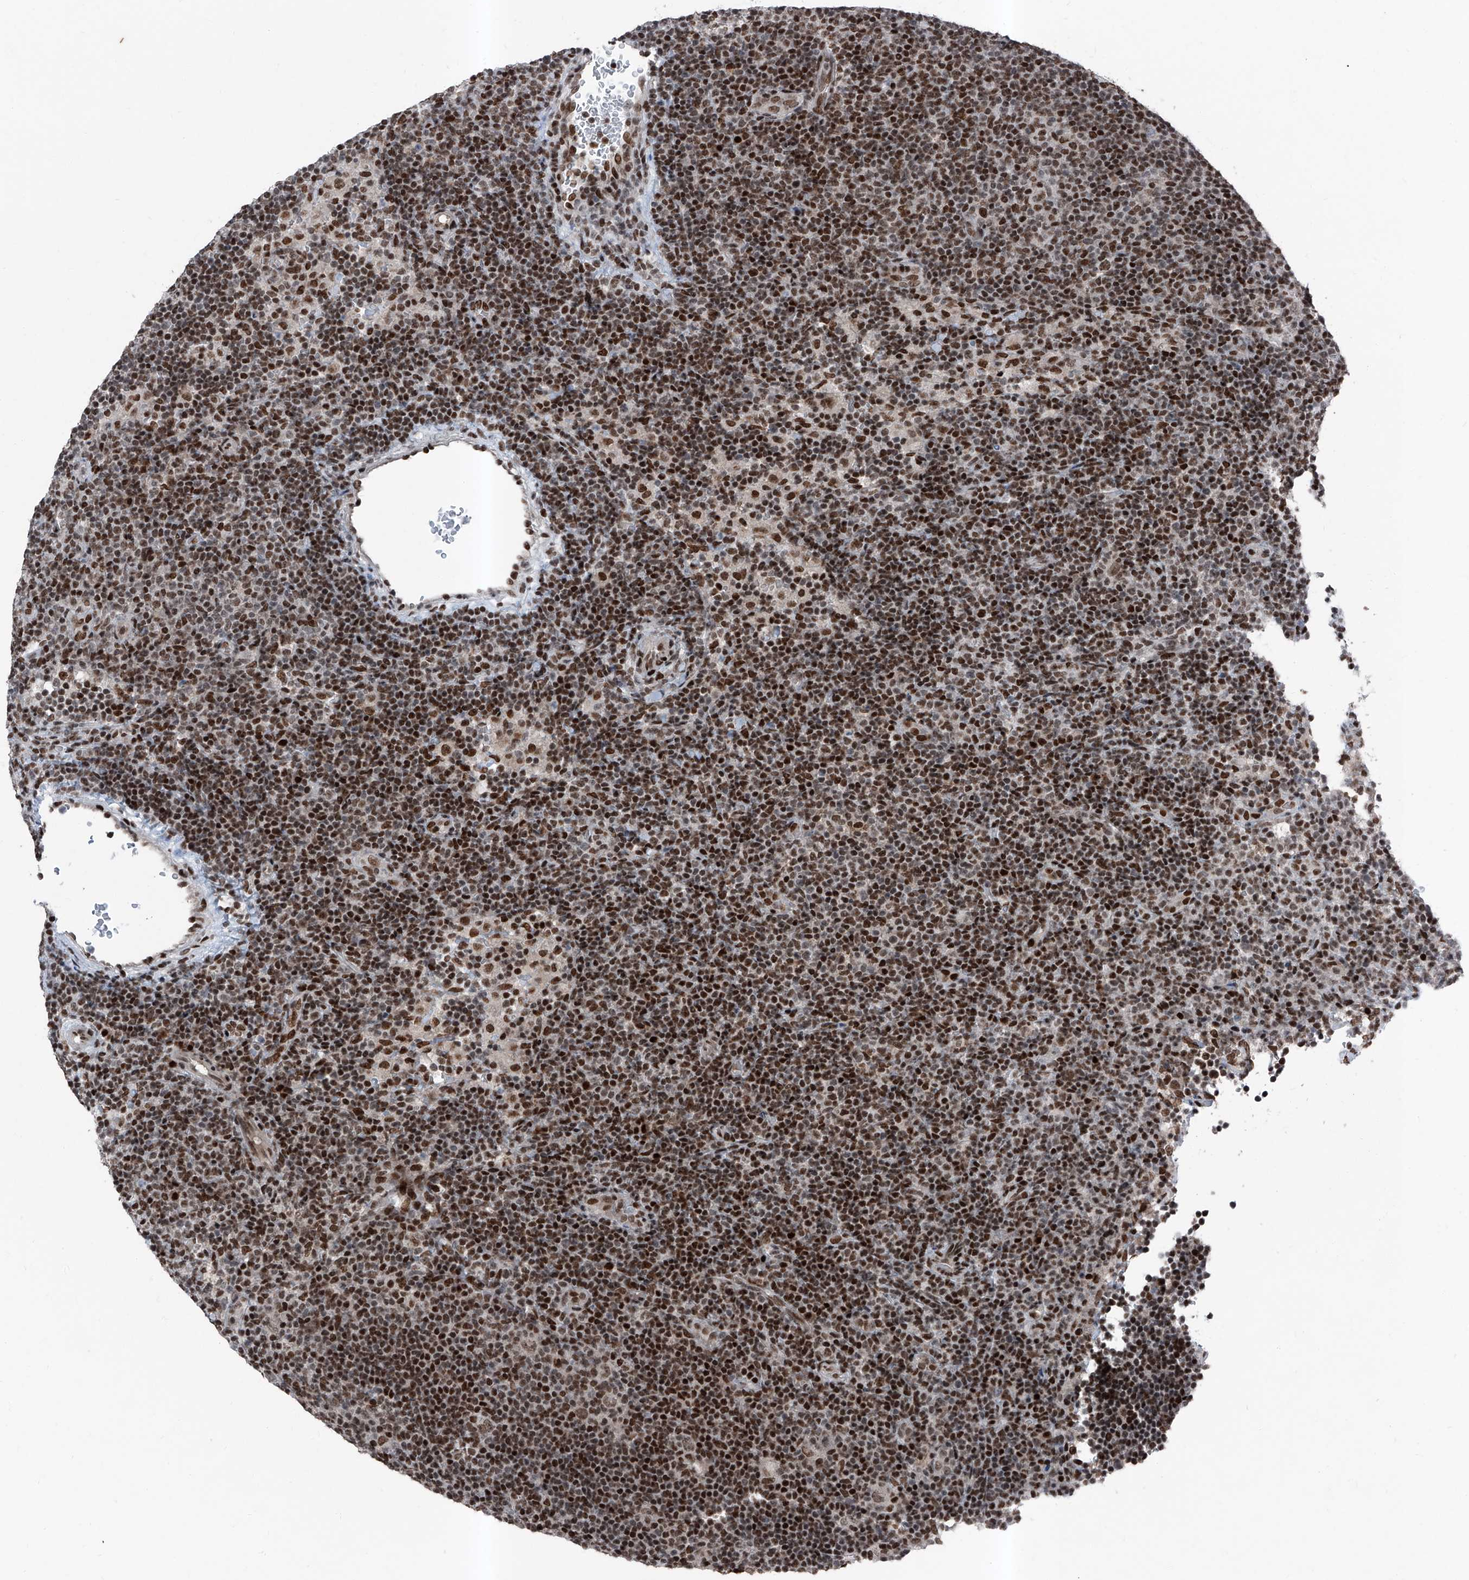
{"staining": {"intensity": "moderate", "quantity": ">75%", "location": "nuclear"}, "tissue": "lymphoma", "cell_type": "Tumor cells", "image_type": "cancer", "snomed": [{"axis": "morphology", "description": "Hodgkin's disease, NOS"}, {"axis": "topography", "description": "Lymph node"}], "caption": "Human lymphoma stained for a protein (brown) shows moderate nuclear positive staining in approximately >75% of tumor cells.", "gene": "BMI1", "patient": {"sex": "female", "age": 57}}